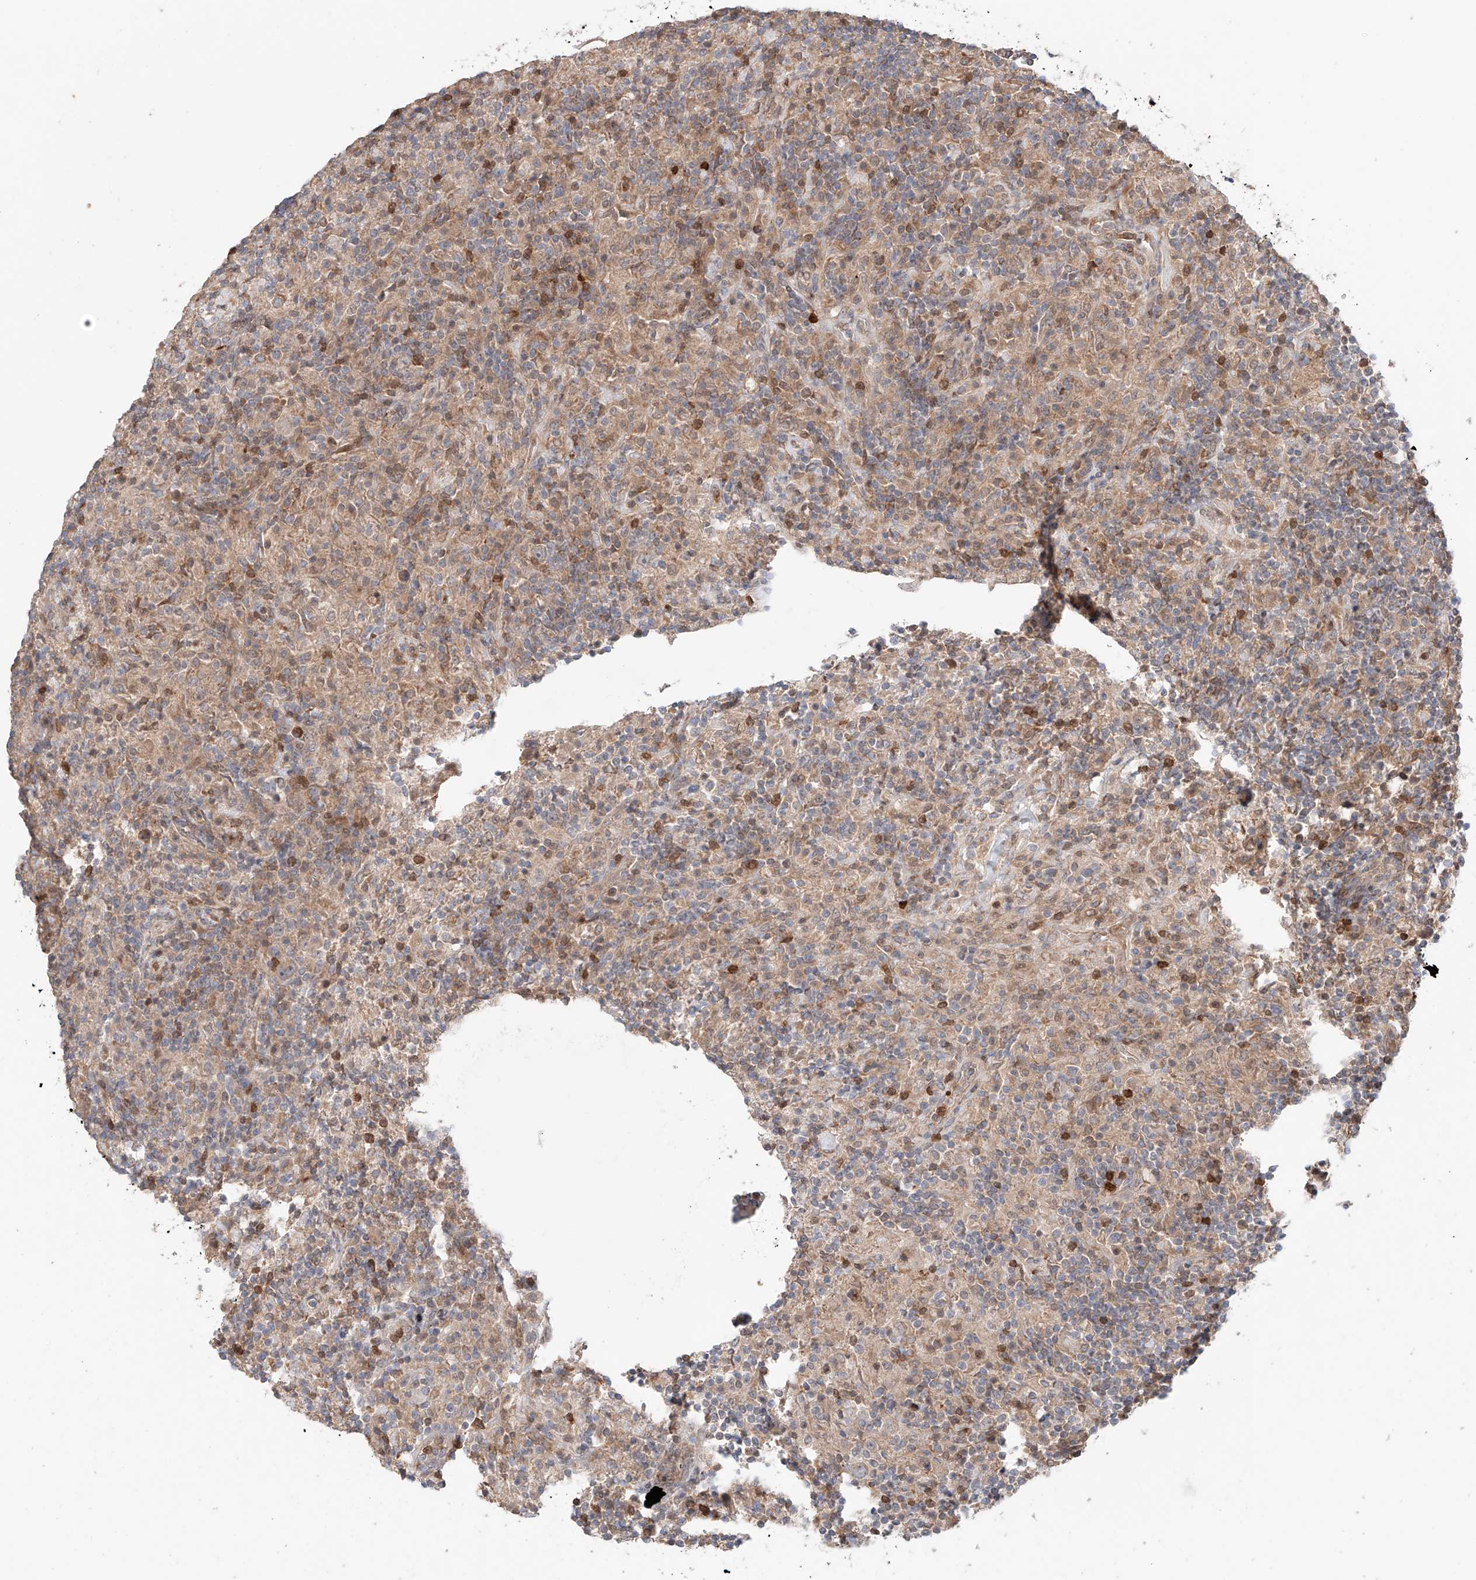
{"staining": {"intensity": "negative", "quantity": "none", "location": "none"}, "tissue": "lymphoma", "cell_type": "Tumor cells", "image_type": "cancer", "snomed": [{"axis": "morphology", "description": "Hodgkin's disease, NOS"}, {"axis": "topography", "description": "Lymph node"}], "caption": "Tumor cells show no significant protein expression in lymphoma.", "gene": "IGSF22", "patient": {"sex": "male", "age": 70}}